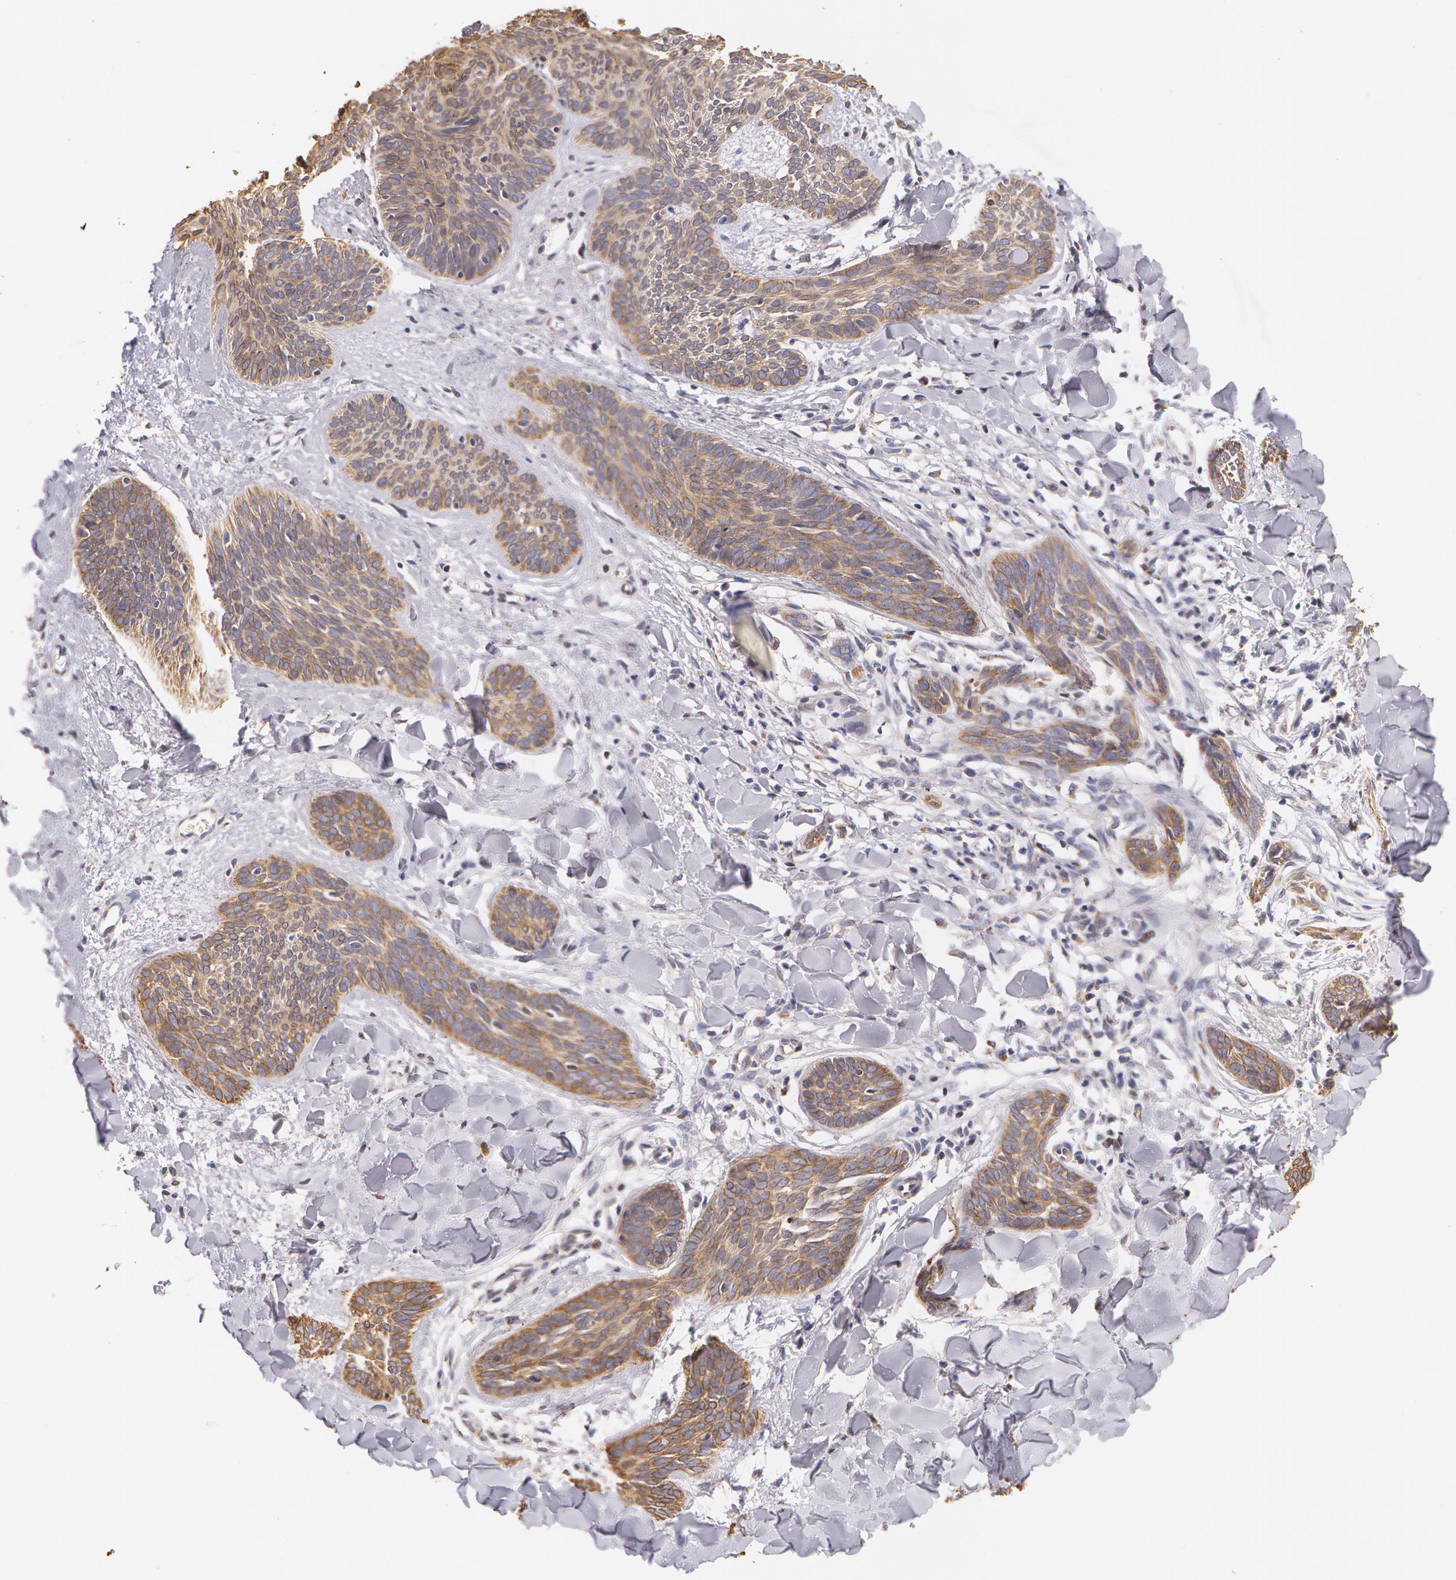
{"staining": {"intensity": "weak", "quantity": ">75%", "location": "cytoplasmic/membranous"}, "tissue": "skin cancer", "cell_type": "Tumor cells", "image_type": "cancer", "snomed": [{"axis": "morphology", "description": "Basal cell carcinoma"}, {"axis": "topography", "description": "Skin"}], "caption": "The histopathology image exhibits a brown stain indicating the presence of a protein in the cytoplasmic/membranous of tumor cells in skin cancer.", "gene": "KRT18", "patient": {"sex": "female", "age": 81}}